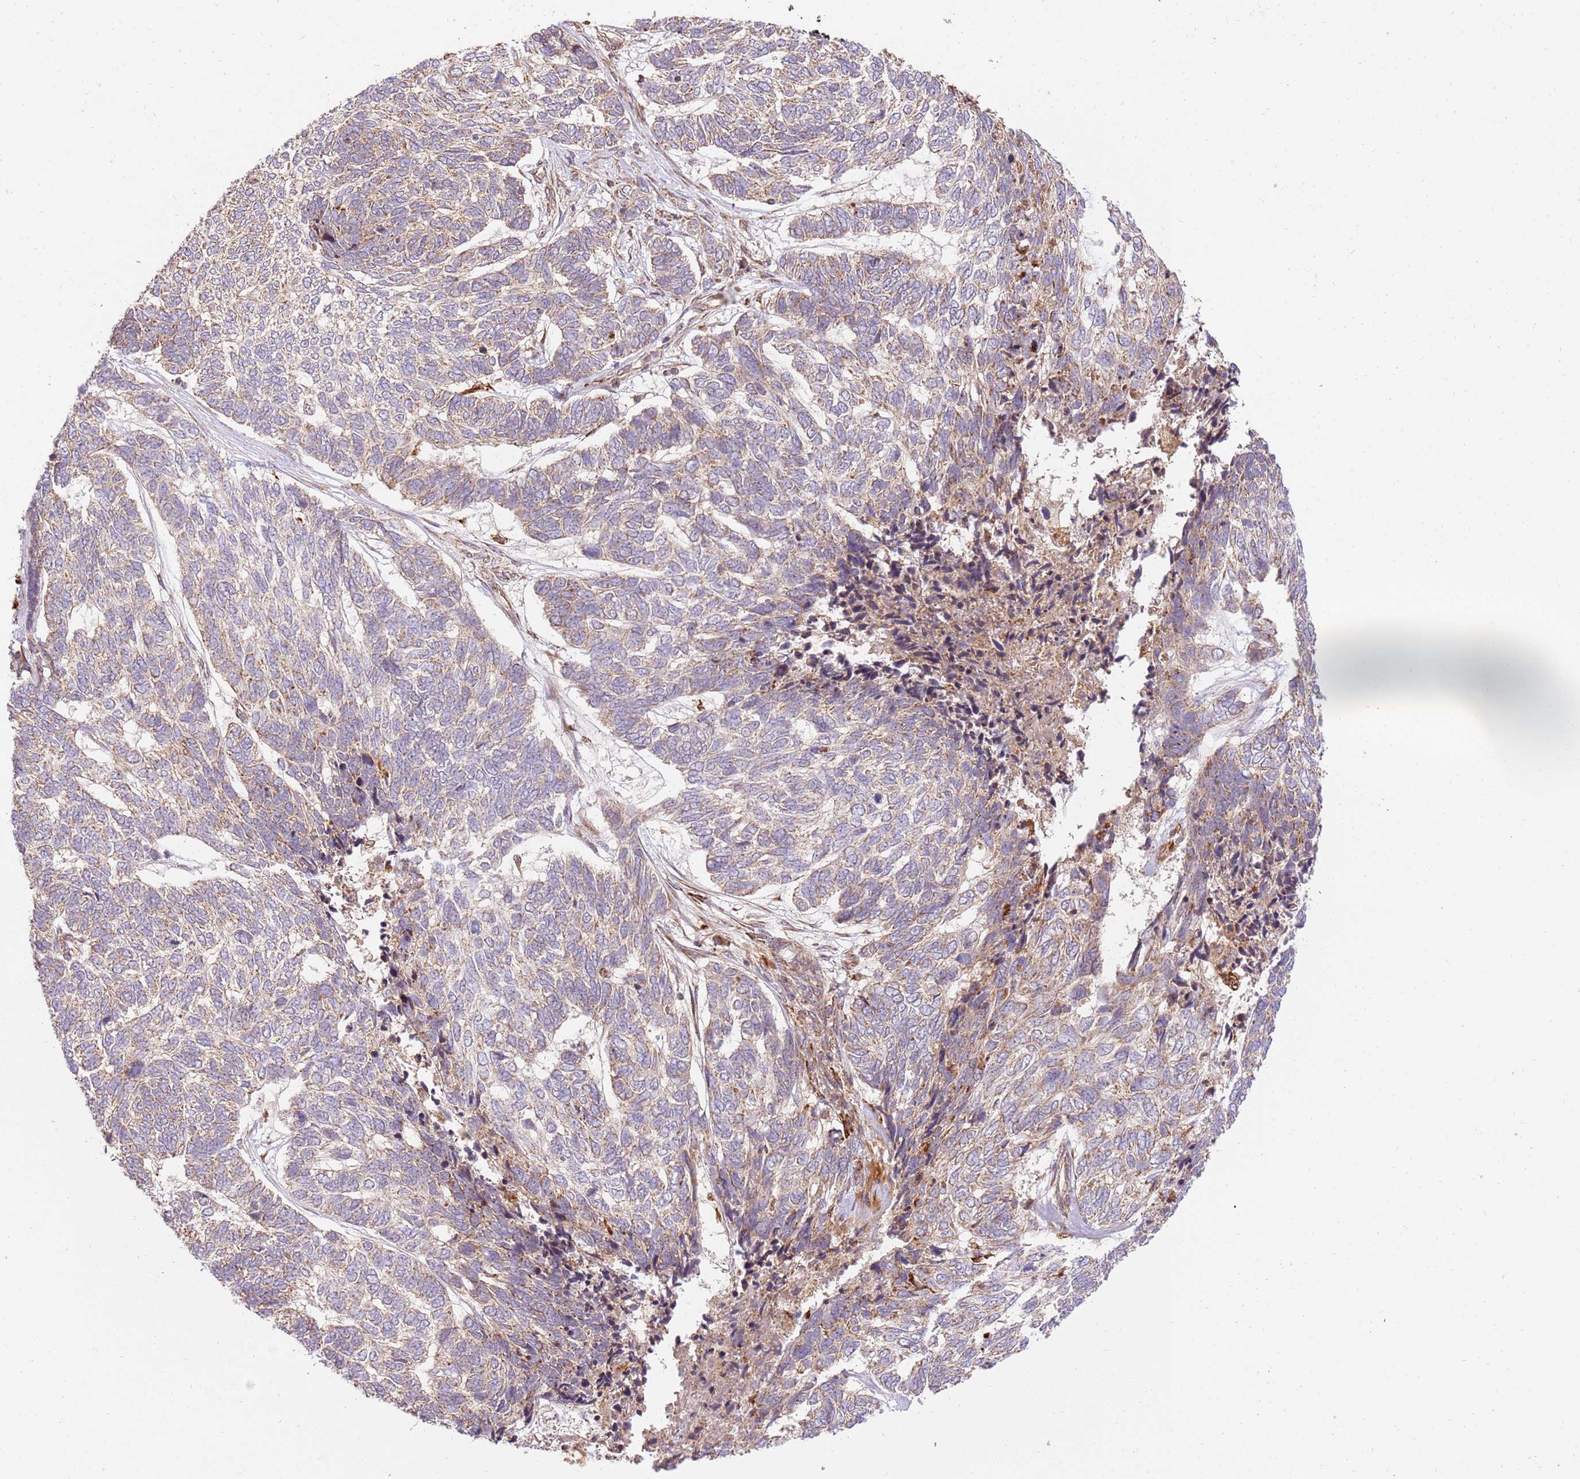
{"staining": {"intensity": "weak", "quantity": "25%-75%", "location": "cytoplasmic/membranous"}, "tissue": "skin cancer", "cell_type": "Tumor cells", "image_type": "cancer", "snomed": [{"axis": "morphology", "description": "Basal cell carcinoma"}, {"axis": "topography", "description": "Skin"}], "caption": "IHC staining of skin cancer (basal cell carcinoma), which reveals low levels of weak cytoplasmic/membranous expression in approximately 25%-75% of tumor cells indicating weak cytoplasmic/membranous protein staining. The staining was performed using DAB (brown) for protein detection and nuclei were counterstained in hematoxylin (blue).", "gene": "SPATA2L", "patient": {"sex": "female", "age": 65}}